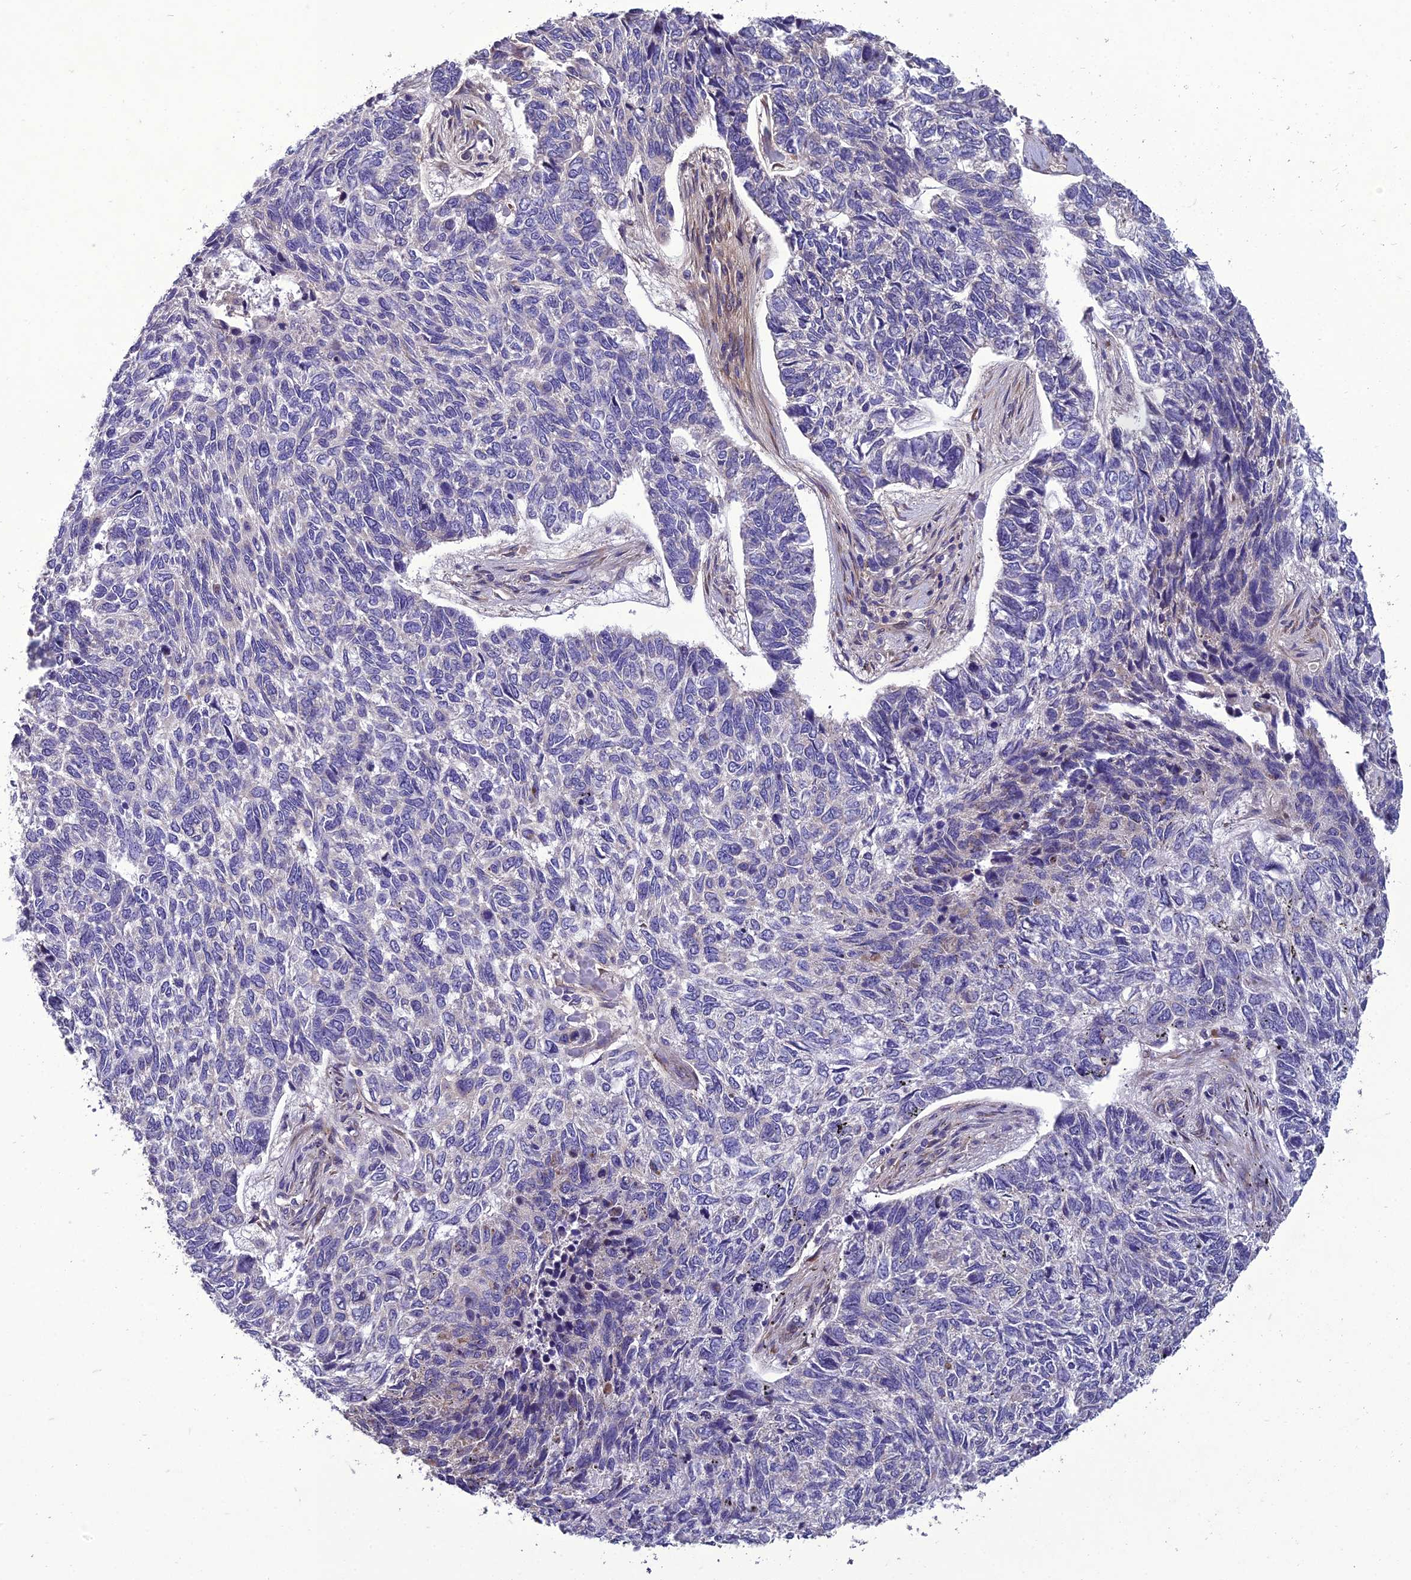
{"staining": {"intensity": "negative", "quantity": "none", "location": "none"}, "tissue": "skin cancer", "cell_type": "Tumor cells", "image_type": "cancer", "snomed": [{"axis": "morphology", "description": "Basal cell carcinoma"}, {"axis": "topography", "description": "Skin"}], "caption": "Micrograph shows no protein positivity in tumor cells of skin basal cell carcinoma tissue.", "gene": "ADIPOR2", "patient": {"sex": "female", "age": 65}}